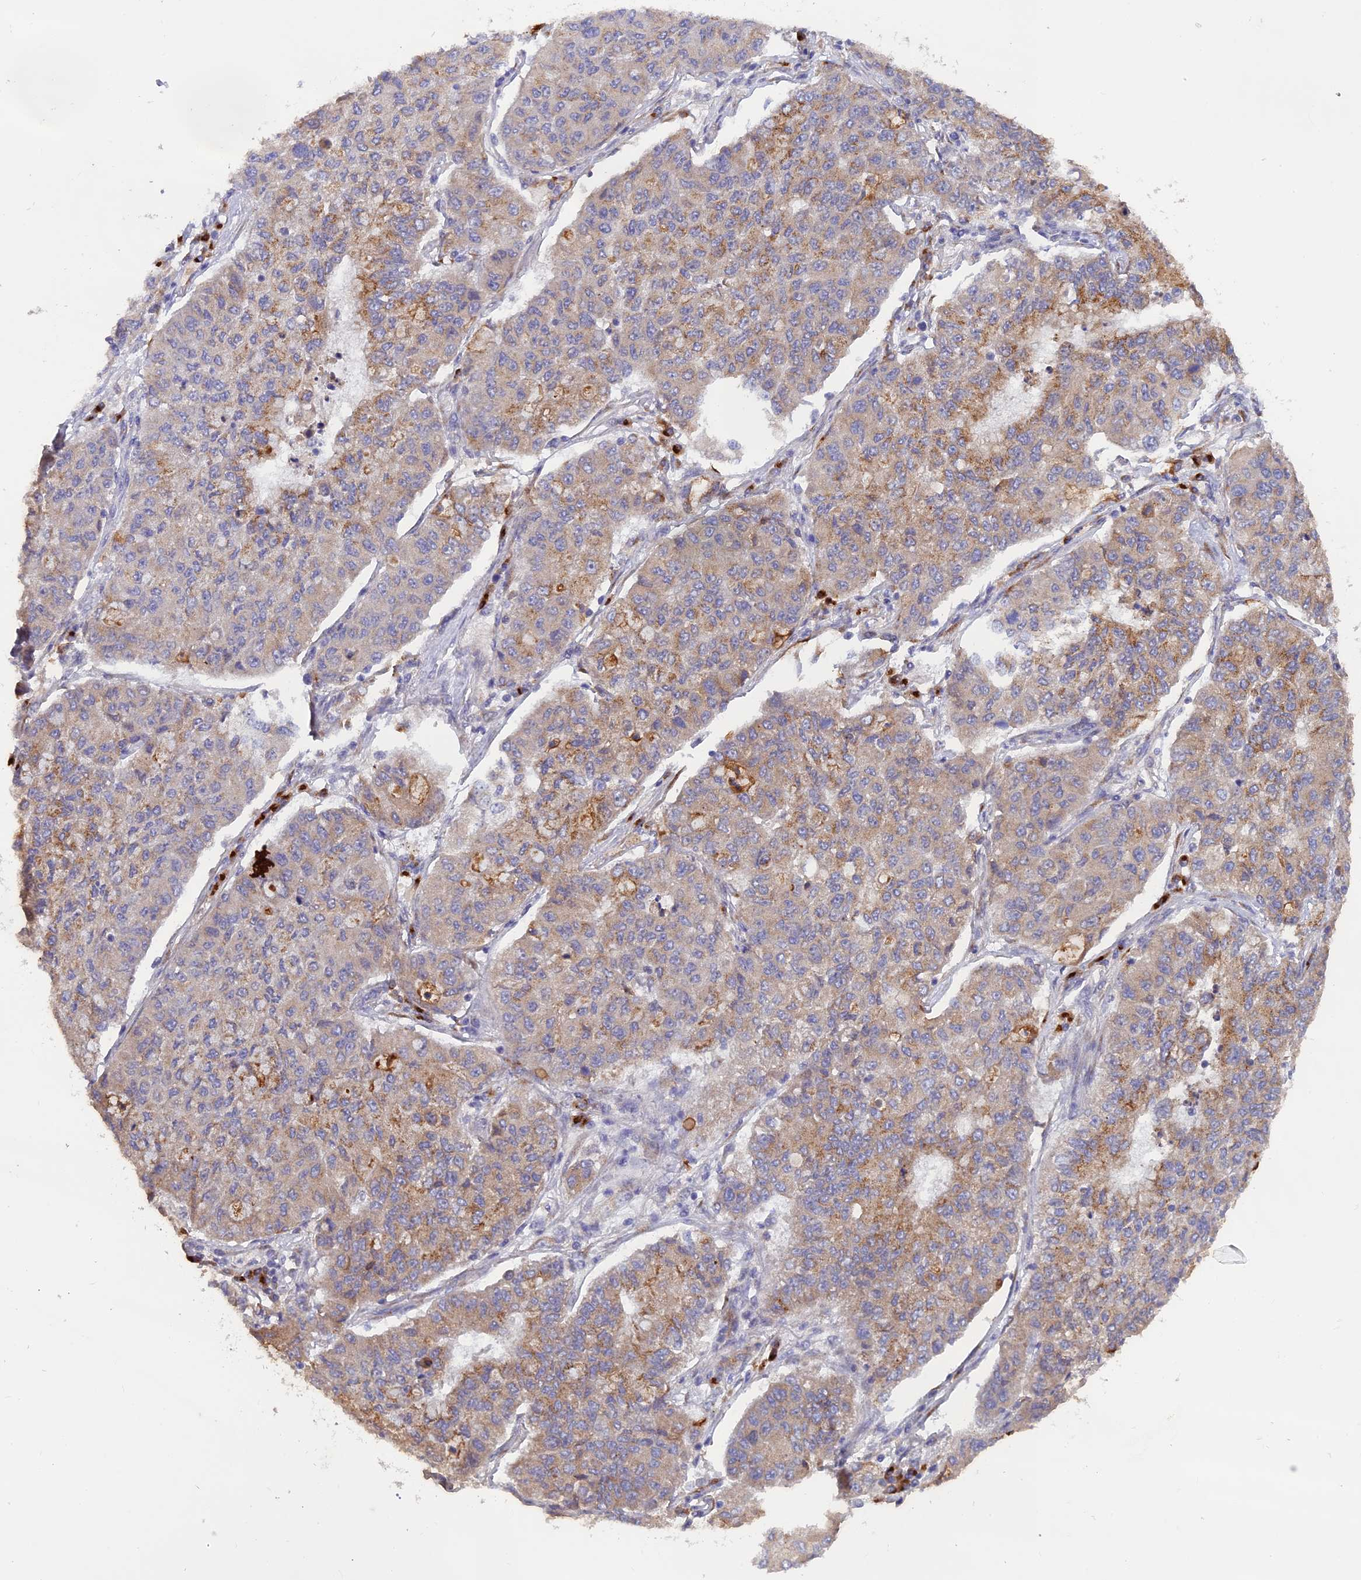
{"staining": {"intensity": "moderate", "quantity": "25%-75%", "location": "cytoplasmic/membranous"}, "tissue": "lung cancer", "cell_type": "Tumor cells", "image_type": "cancer", "snomed": [{"axis": "morphology", "description": "Squamous cell carcinoma, NOS"}, {"axis": "topography", "description": "Lung"}], "caption": "Immunohistochemistry micrograph of human lung squamous cell carcinoma stained for a protein (brown), which exhibits medium levels of moderate cytoplasmic/membranous positivity in approximately 25%-75% of tumor cells.", "gene": "SNX17", "patient": {"sex": "male", "age": 74}}